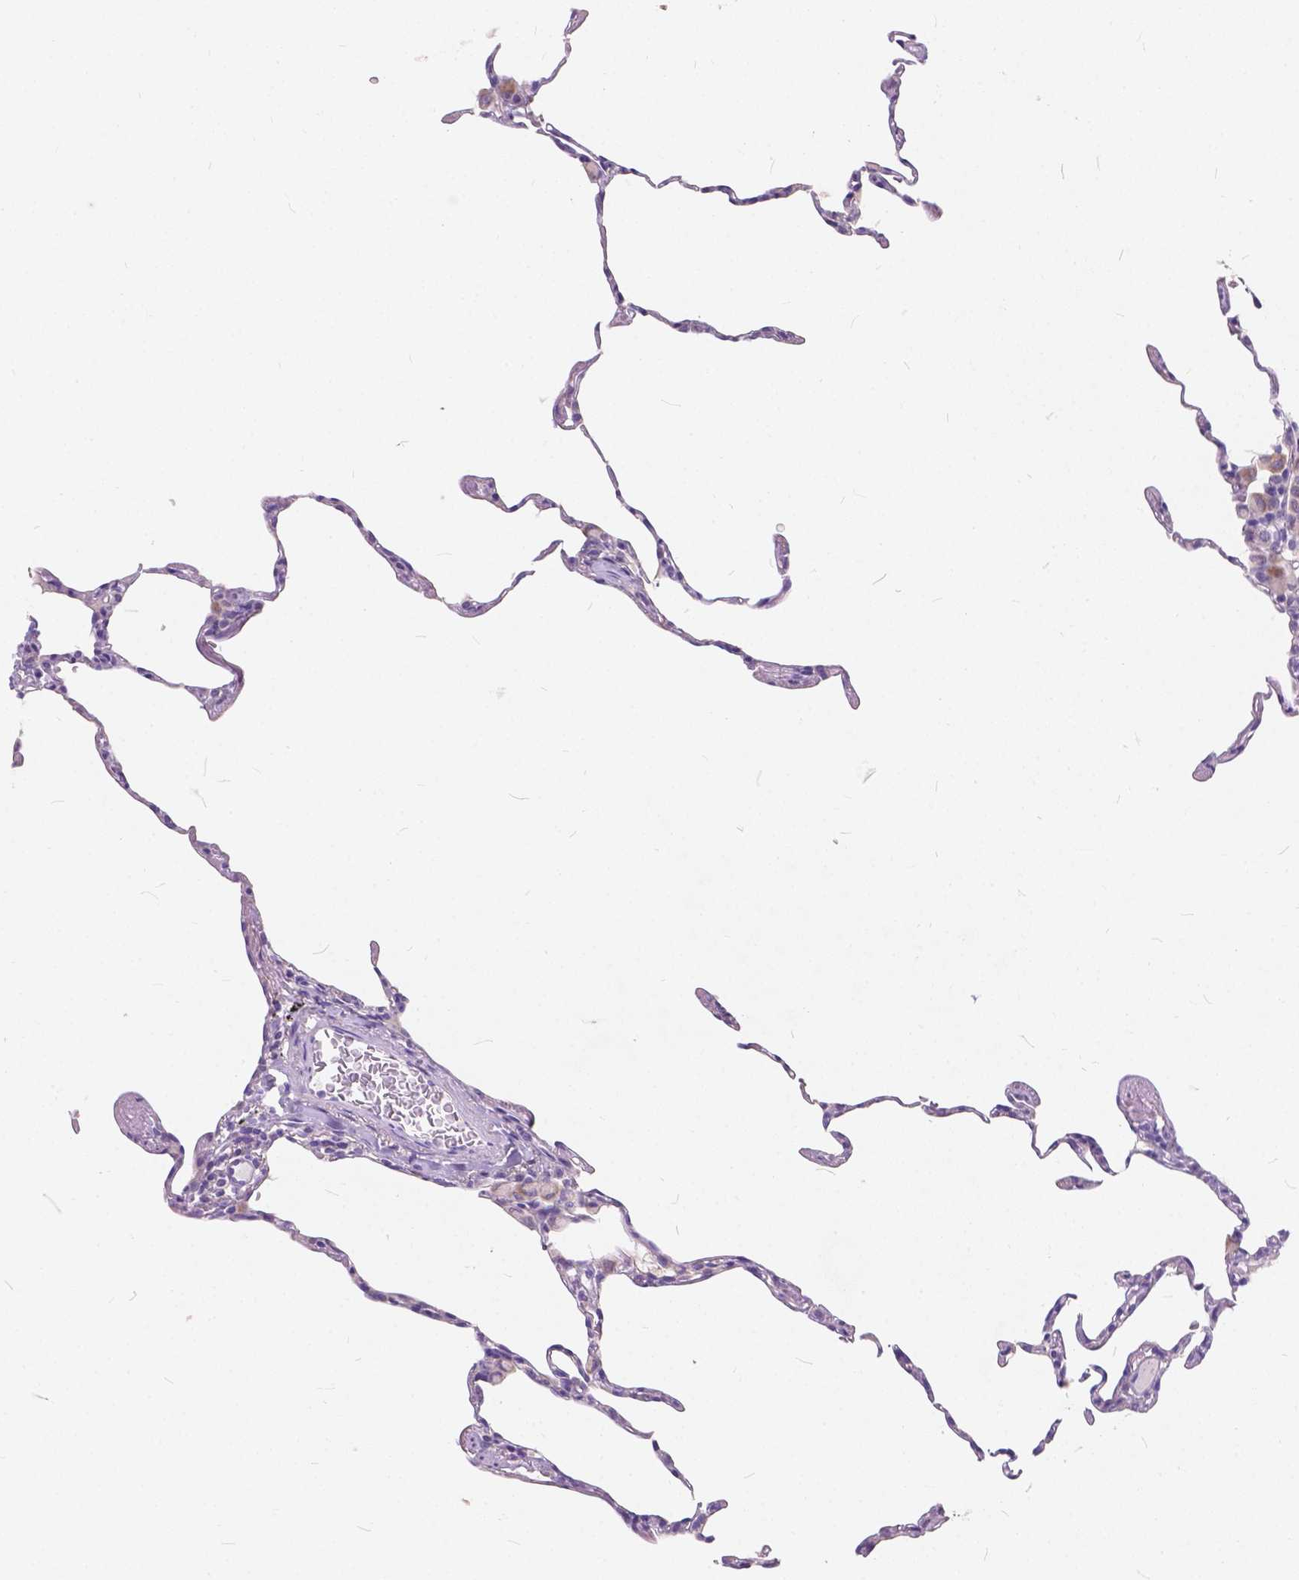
{"staining": {"intensity": "negative", "quantity": "none", "location": "none"}, "tissue": "lung", "cell_type": "Alveolar cells", "image_type": "normal", "snomed": [{"axis": "morphology", "description": "Normal tissue, NOS"}, {"axis": "topography", "description": "Lung"}], "caption": "High power microscopy histopathology image of an immunohistochemistry (IHC) histopathology image of benign lung, revealing no significant positivity in alveolar cells. The staining is performed using DAB (3,3'-diaminobenzidine) brown chromogen with nuclei counter-stained in using hematoxylin.", "gene": "PEX11G", "patient": {"sex": "female", "age": 57}}